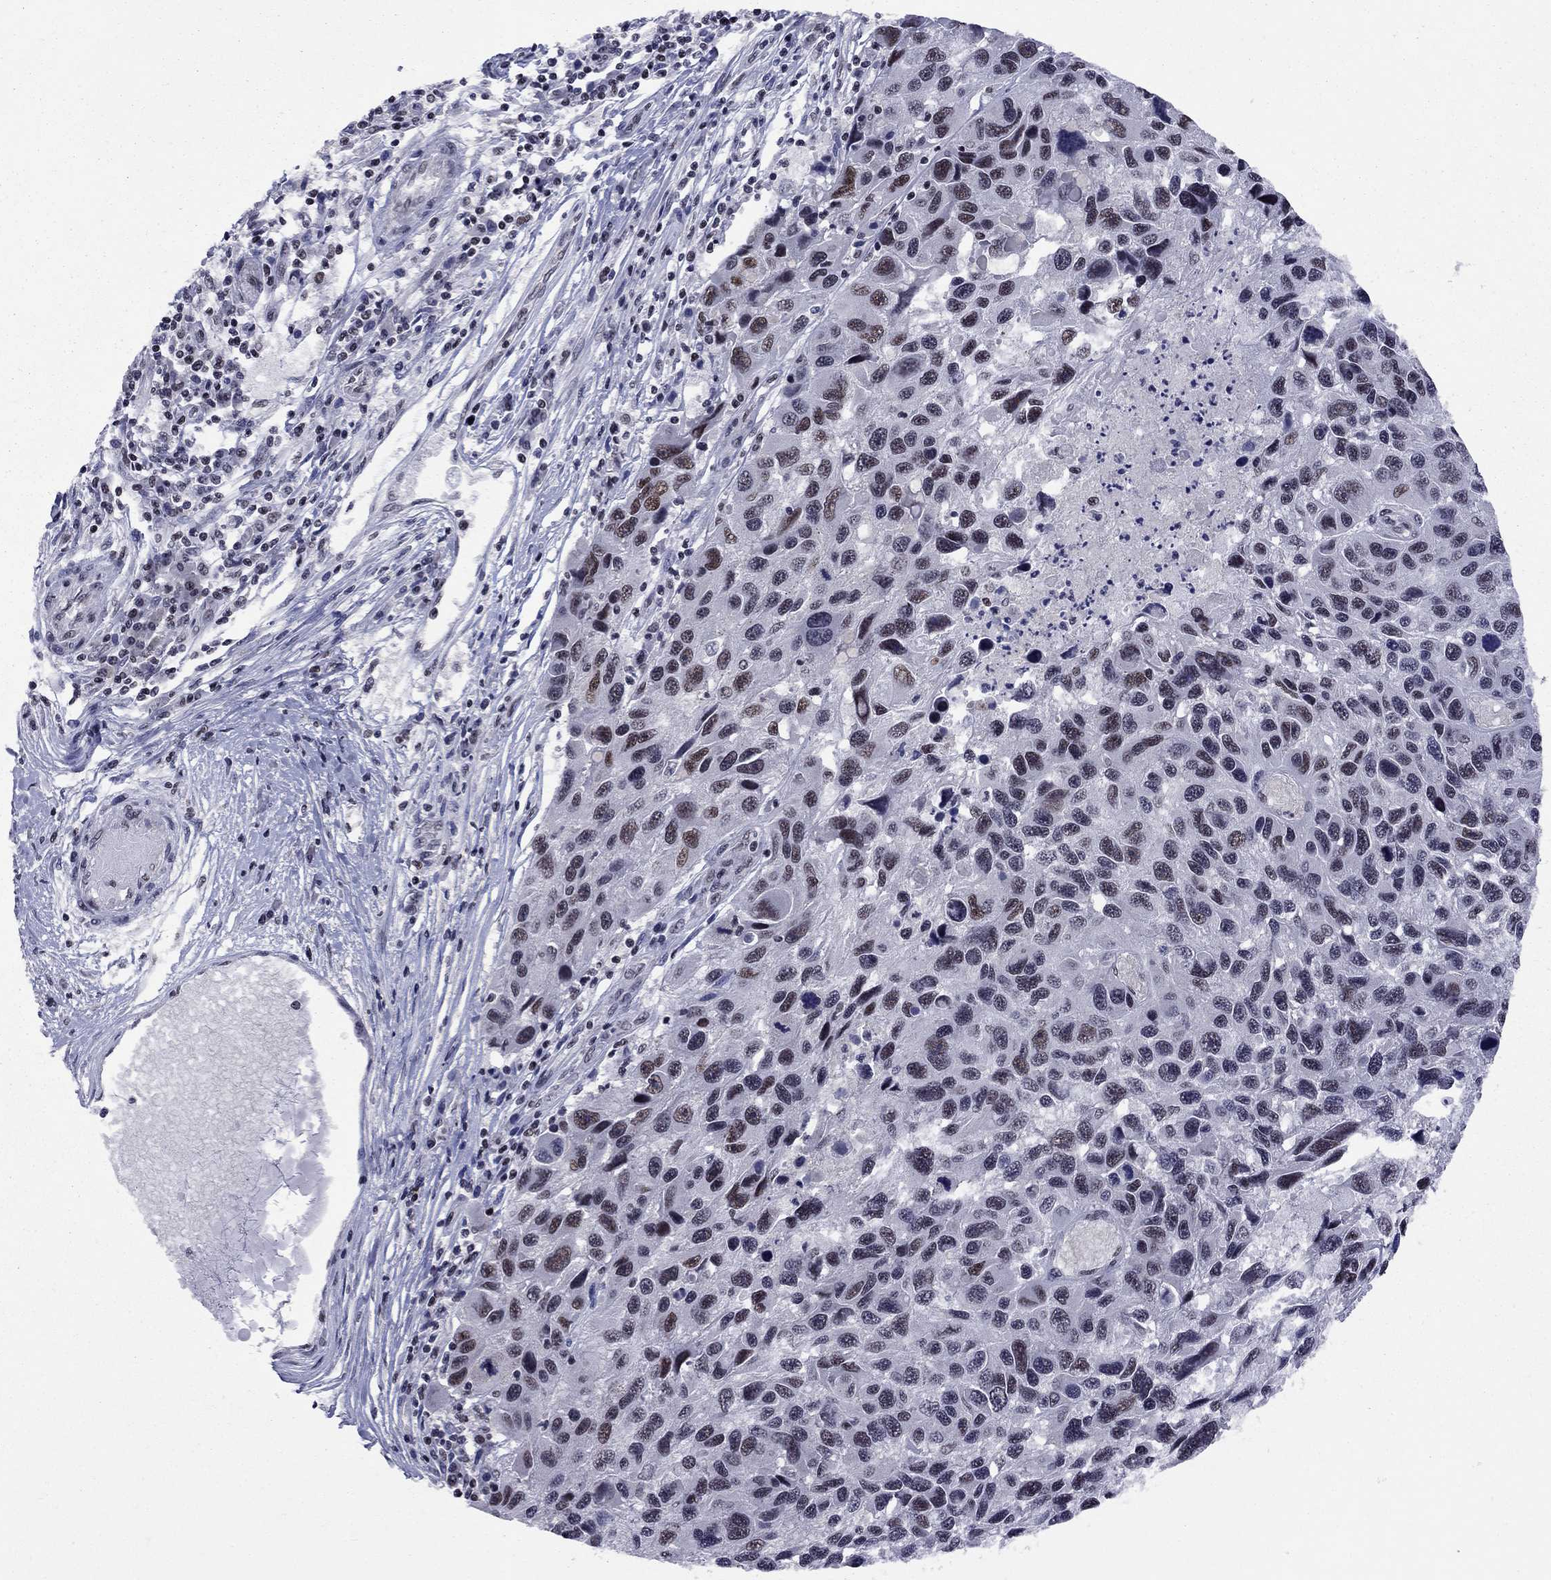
{"staining": {"intensity": "moderate", "quantity": "<25%", "location": "nuclear"}, "tissue": "melanoma", "cell_type": "Tumor cells", "image_type": "cancer", "snomed": [{"axis": "morphology", "description": "Malignant melanoma, NOS"}, {"axis": "topography", "description": "Skin"}], "caption": "IHC staining of malignant melanoma, which exhibits low levels of moderate nuclear staining in approximately <25% of tumor cells indicating moderate nuclear protein staining. The staining was performed using DAB (brown) for protein detection and nuclei were counterstained in hematoxylin (blue).", "gene": "TAF9", "patient": {"sex": "male", "age": 53}}